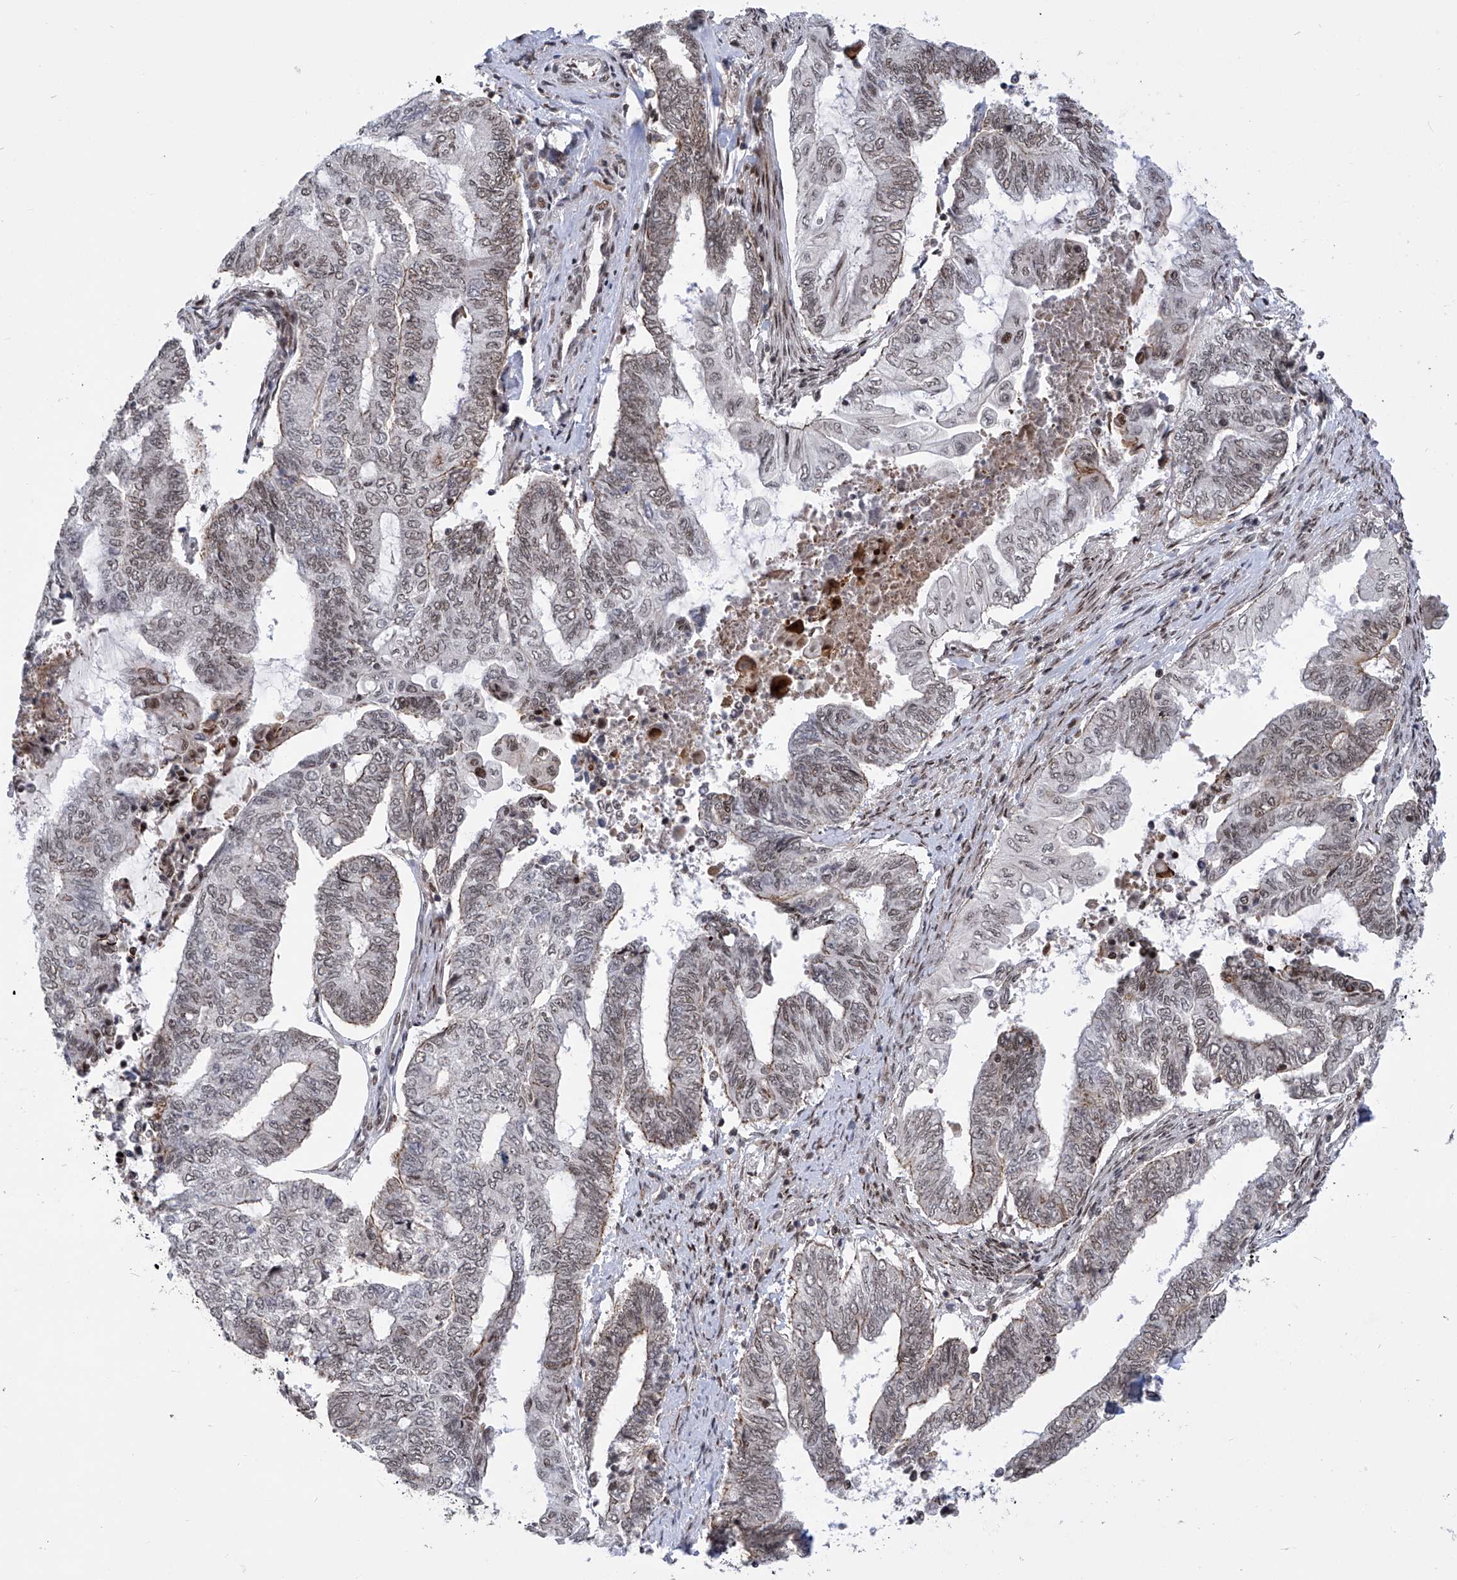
{"staining": {"intensity": "weak", "quantity": "25%-75%", "location": "cytoplasmic/membranous,nuclear"}, "tissue": "endometrial cancer", "cell_type": "Tumor cells", "image_type": "cancer", "snomed": [{"axis": "morphology", "description": "Adenocarcinoma, NOS"}, {"axis": "topography", "description": "Uterus"}, {"axis": "topography", "description": "Endometrium"}], "caption": "This is an image of IHC staining of endometrial cancer (adenocarcinoma), which shows weak expression in the cytoplasmic/membranous and nuclear of tumor cells.", "gene": "CEP290", "patient": {"sex": "female", "age": 70}}